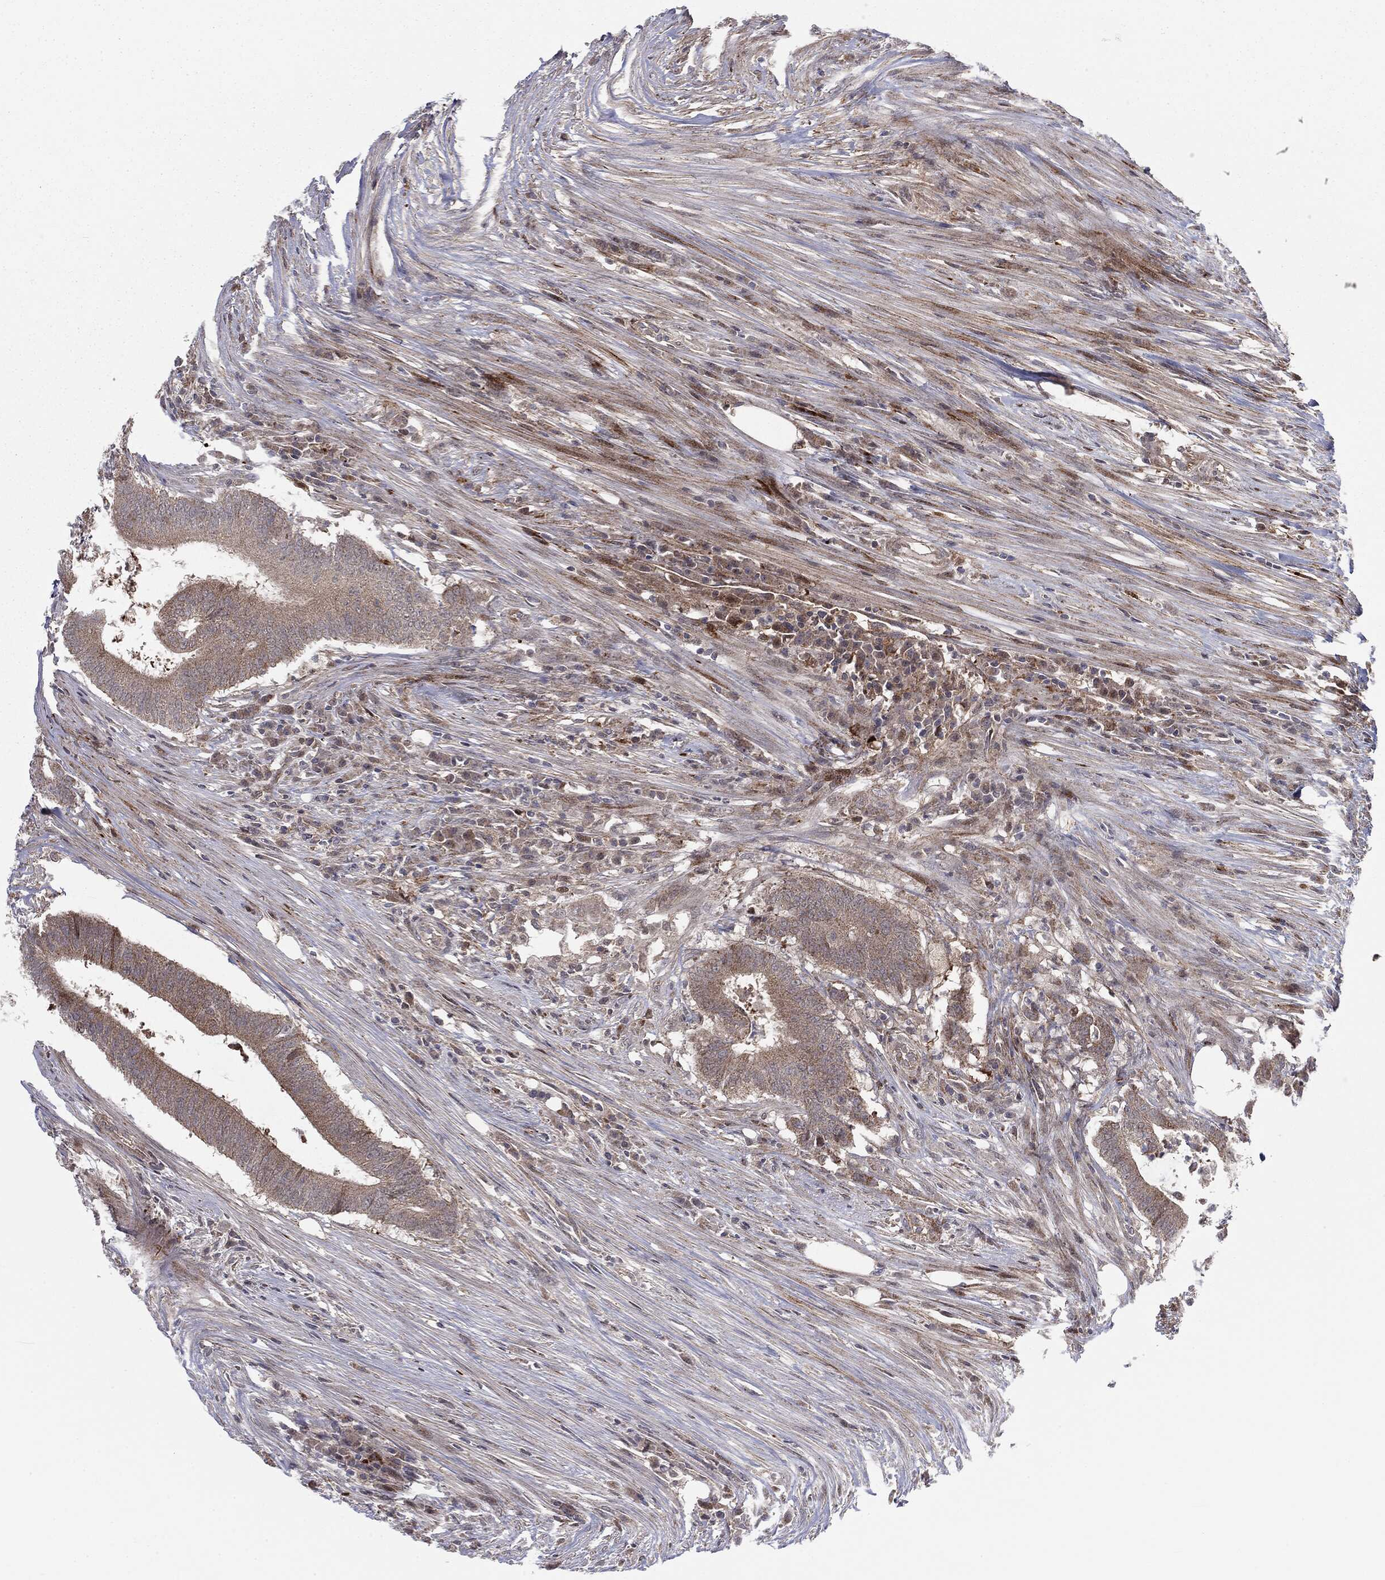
{"staining": {"intensity": "negative", "quantity": "none", "location": "none"}, "tissue": "colorectal cancer", "cell_type": "Tumor cells", "image_type": "cancer", "snomed": [{"axis": "morphology", "description": "Adenocarcinoma, NOS"}, {"axis": "topography", "description": "Colon"}], "caption": "There is no significant expression in tumor cells of colorectal adenocarcinoma.", "gene": "PTEN", "patient": {"sex": "female", "age": 43}}